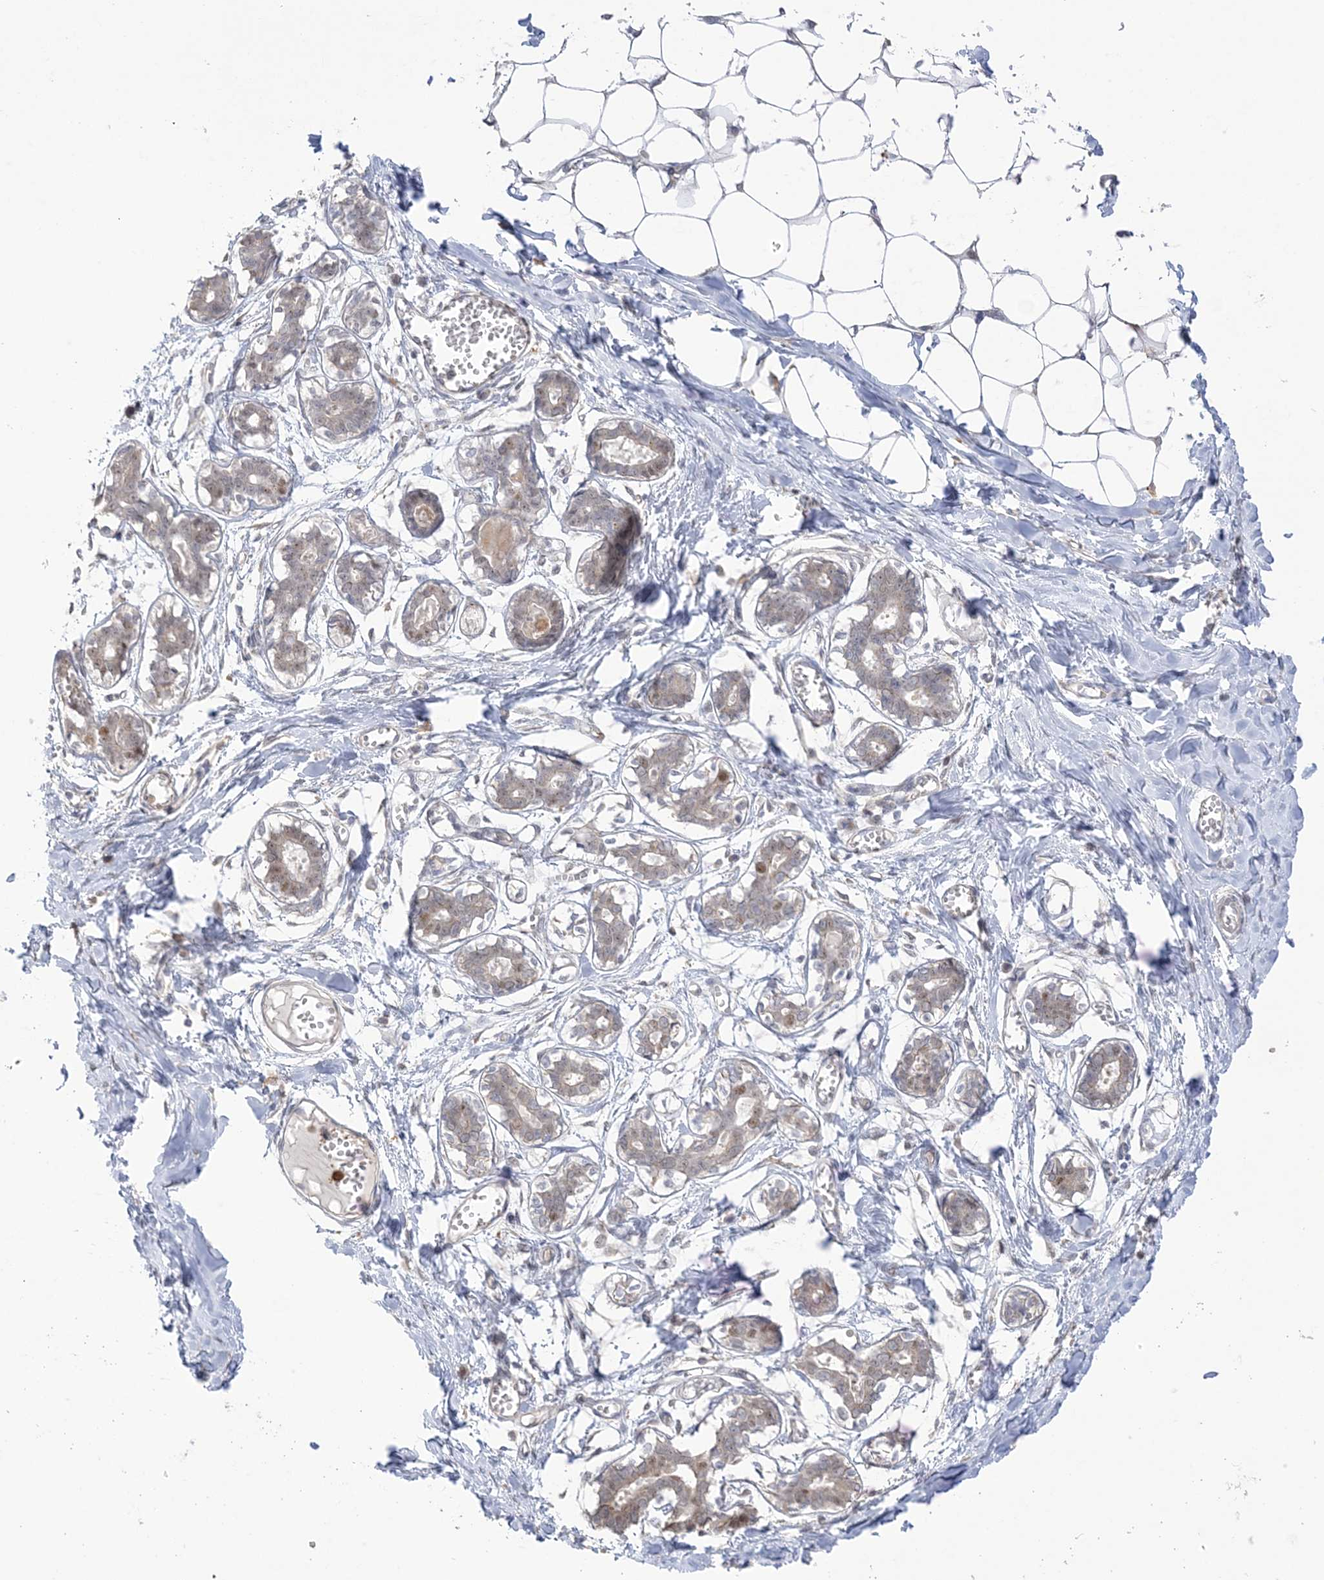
{"staining": {"intensity": "negative", "quantity": "none", "location": "none"}, "tissue": "breast", "cell_type": "Adipocytes", "image_type": "normal", "snomed": [{"axis": "morphology", "description": "Normal tissue, NOS"}, {"axis": "topography", "description": "Breast"}], "caption": "This is an immunohistochemistry (IHC) histopathology image of normal human breast. There is no positivity in adipocytes.", "gene": "NAF1", "patient": {"sex": "female", "age": 27}}